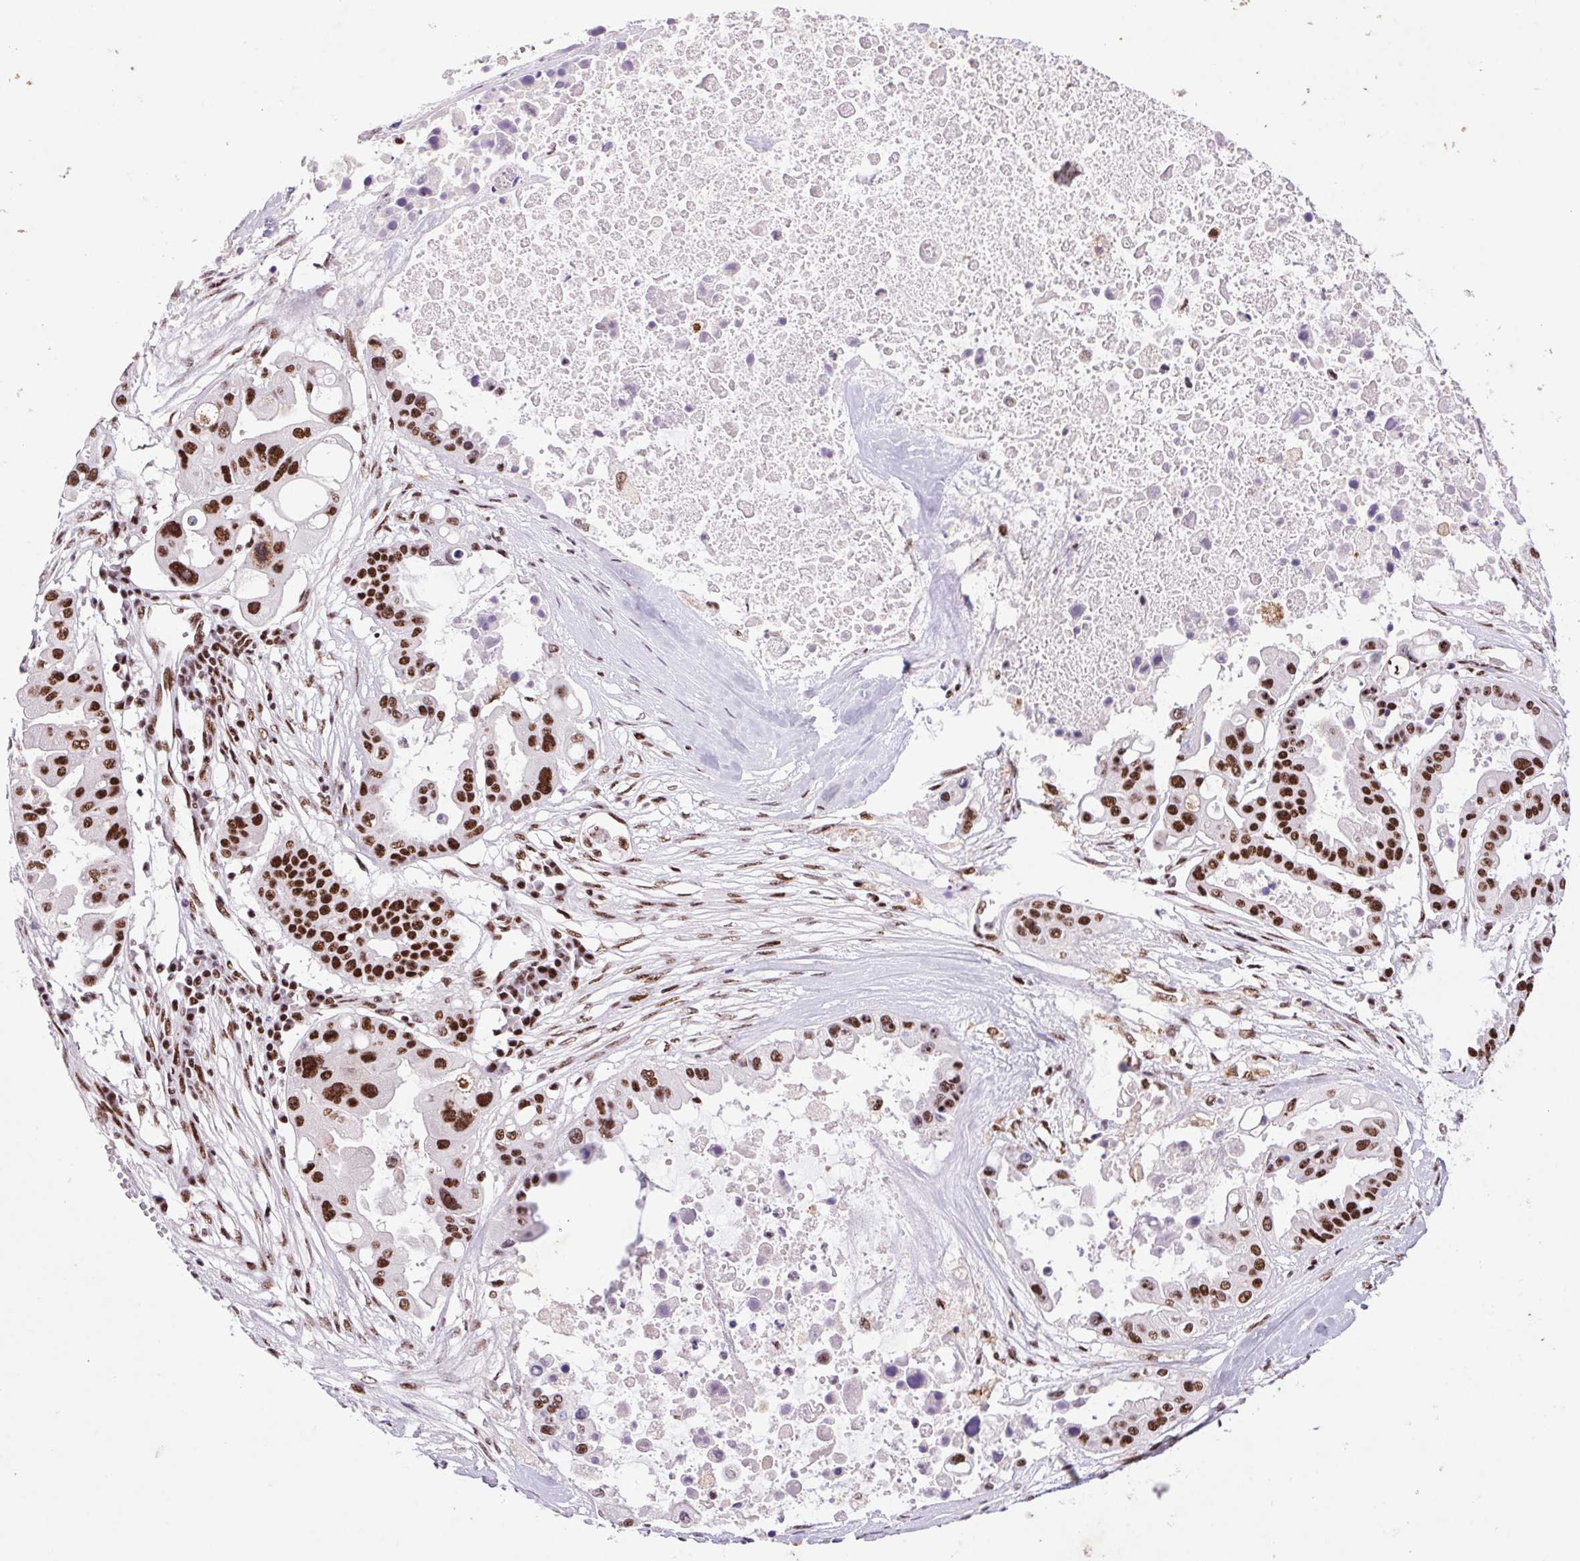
{"staining": {"intensity": "strong", "quantity": ">75%", "location": "nuclear"}, "tissue": "ovarian cancer", "cell_type": "Tumor cells", "image_type": "cancer", "snomed": [{"axis": "morphology", "description": "Cystadenocarcinoma, serous, NOS"}, {"axis": "topography", "description": "Ovary"}], "caption": "This histopathology image shows IHC staining of ovarian cancer, with high strong nuclear staining in approximately >75% of tumor cells.", "gene": "LDLRAD4", "patient": {"sex": "female", "age": 56}}